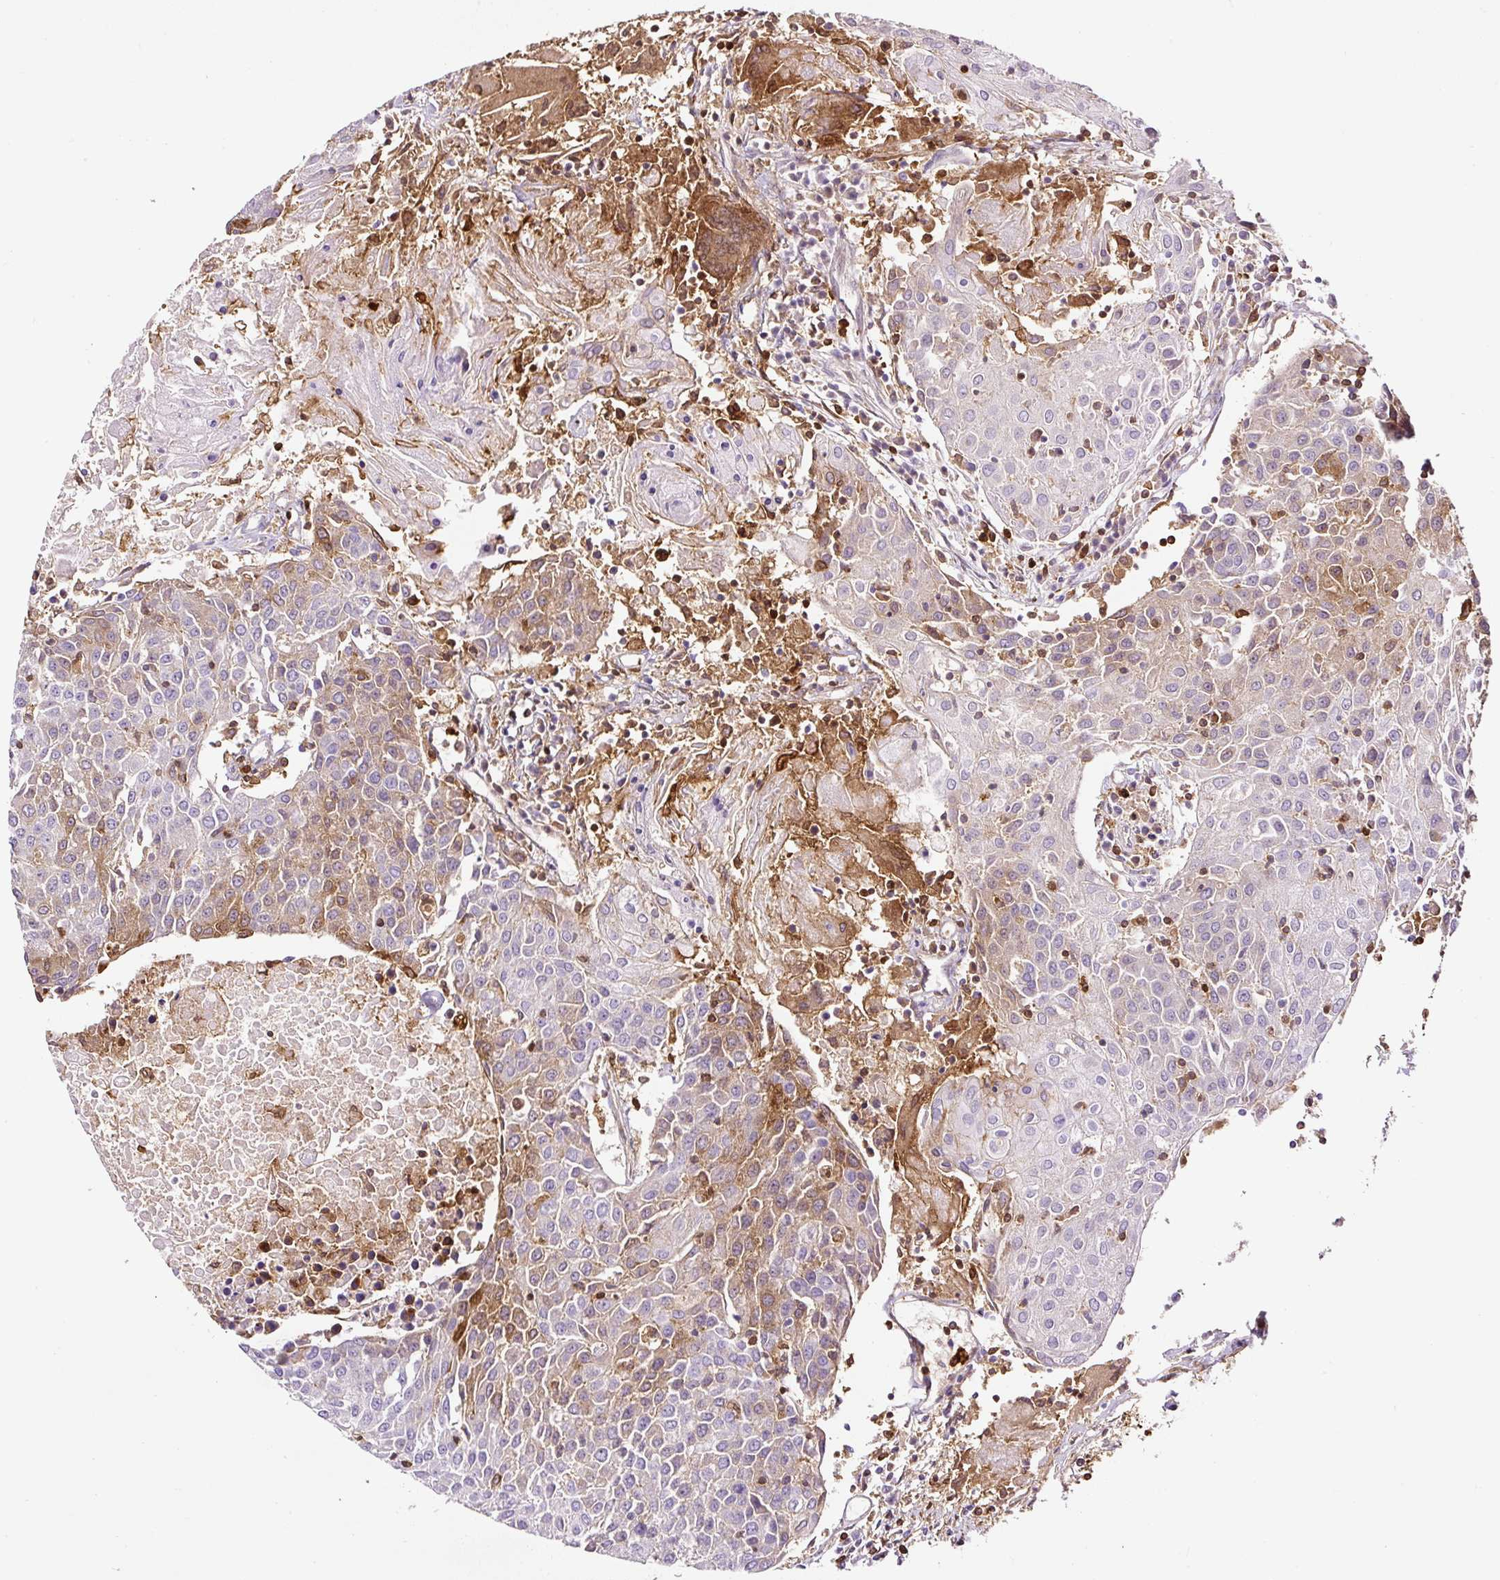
{"staining": {"intensity": "moderate", "quantity": "<25%", "location": "cytoplasmic/membranous,nuclear"}, "tissue": "urothelial cancer", "cell_type": "Tumor cells", "image_type": "cancer", "snomed": [{"axis": "morphology", "description": "Urothelial carcinoma, High grade"}, {"axis": "topography", "description": "Urinary bladder"}], "caption": "This image displays urothelial cancer stained with immunohistochemistry to label a protein in brown. The cytoplasmic/membranous and nuclear of tumor cells show moderate positivity for the protein. Nuclei are counter-stained blue.", "gene": "ANXA1", "patient": {"sex": "female", "age": 85}}